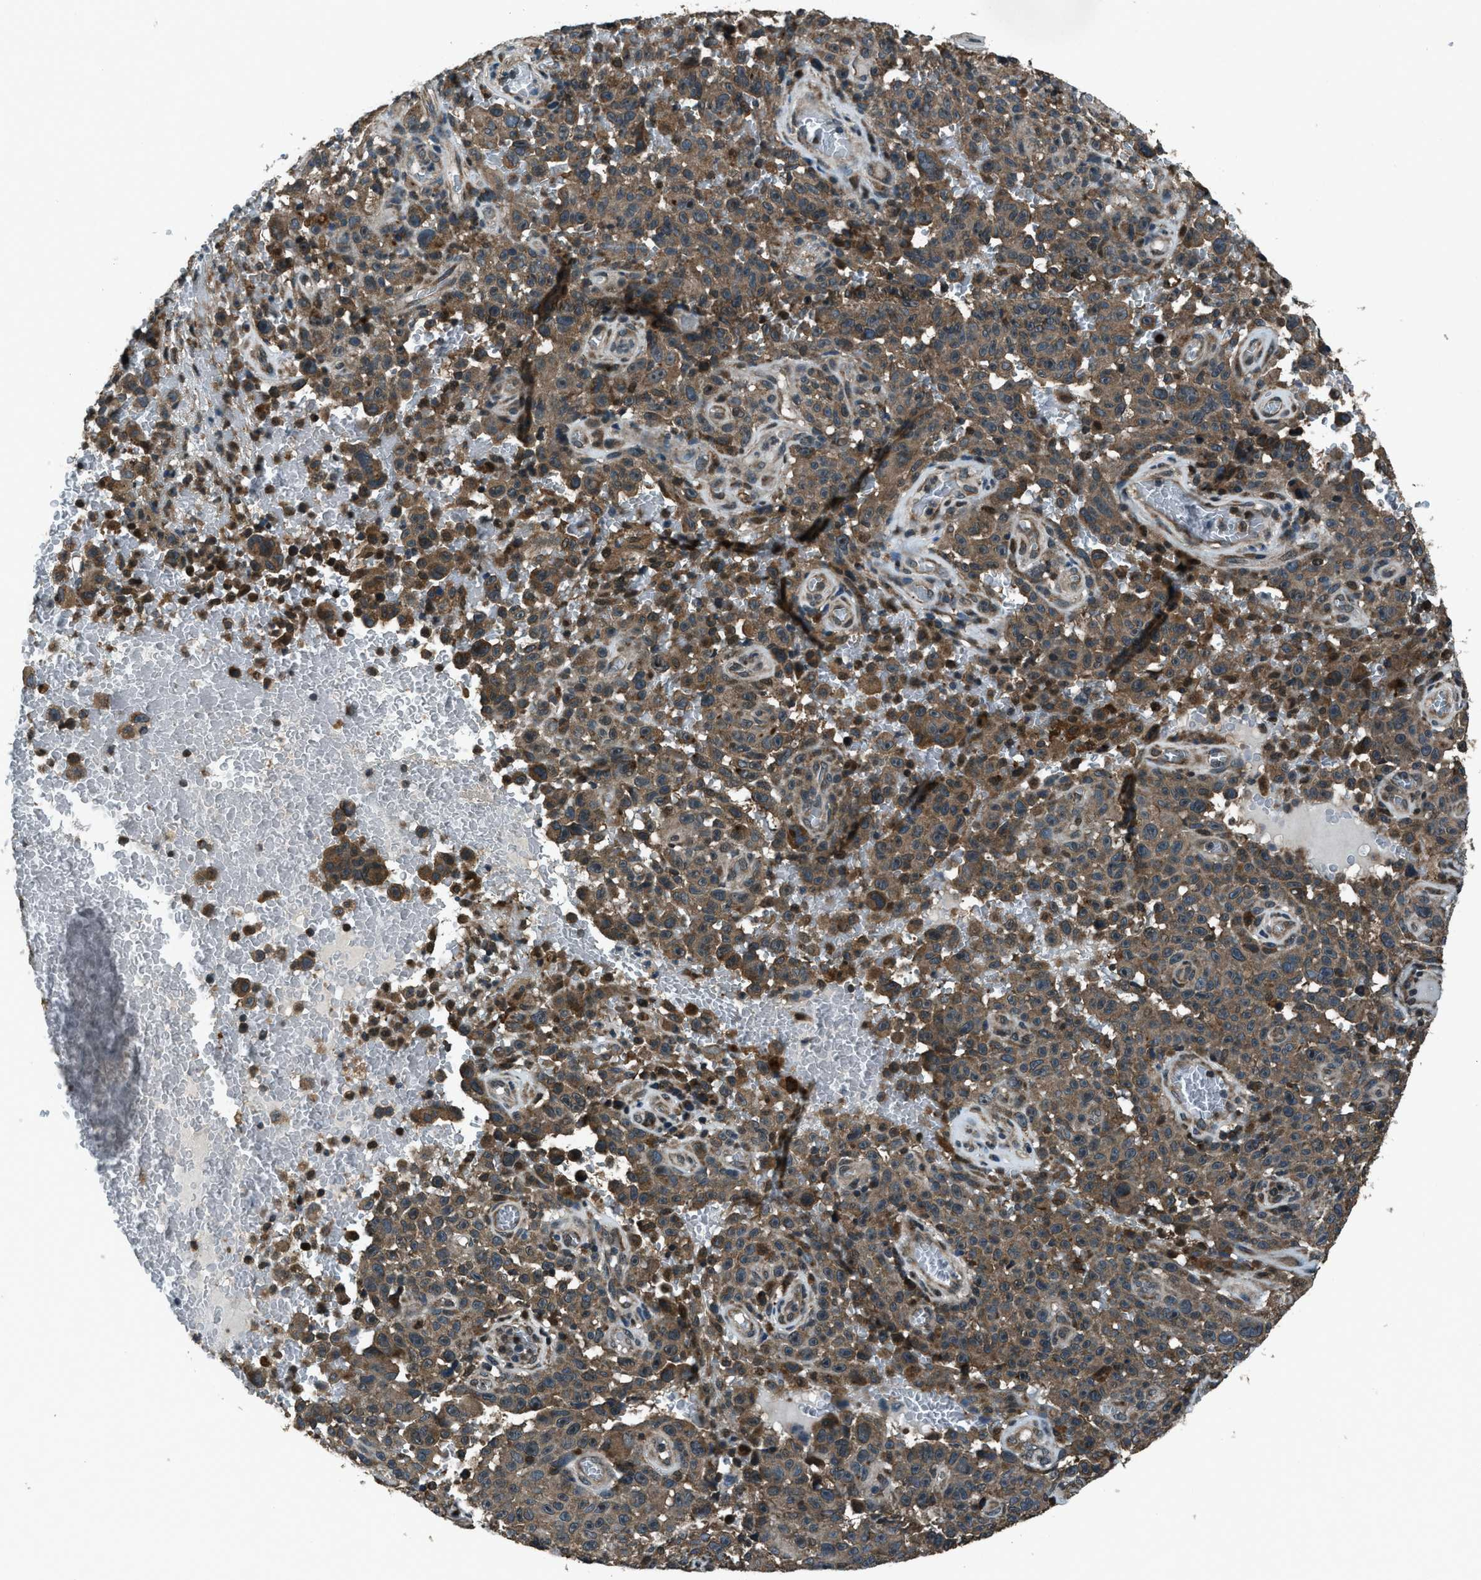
{"staining": {"intensity": "moderate", "quantity": ">75%", "location": "cytoplasmic/membranous"}, "tissue": "melanoma", "cell_type": "Tumor cells", "image_type": "cancer", "snomed": [{"axis": "morphology", "description": "Malignant melanoma, NOS"}, {"axis": "topography", "description": "Skin"}], "caption": "Melanoma stained with a protein marker demonstrates moderate staining in tumor cells.", "gene": "TRIM4", "patient": {"sex": "female", "age": 82}}